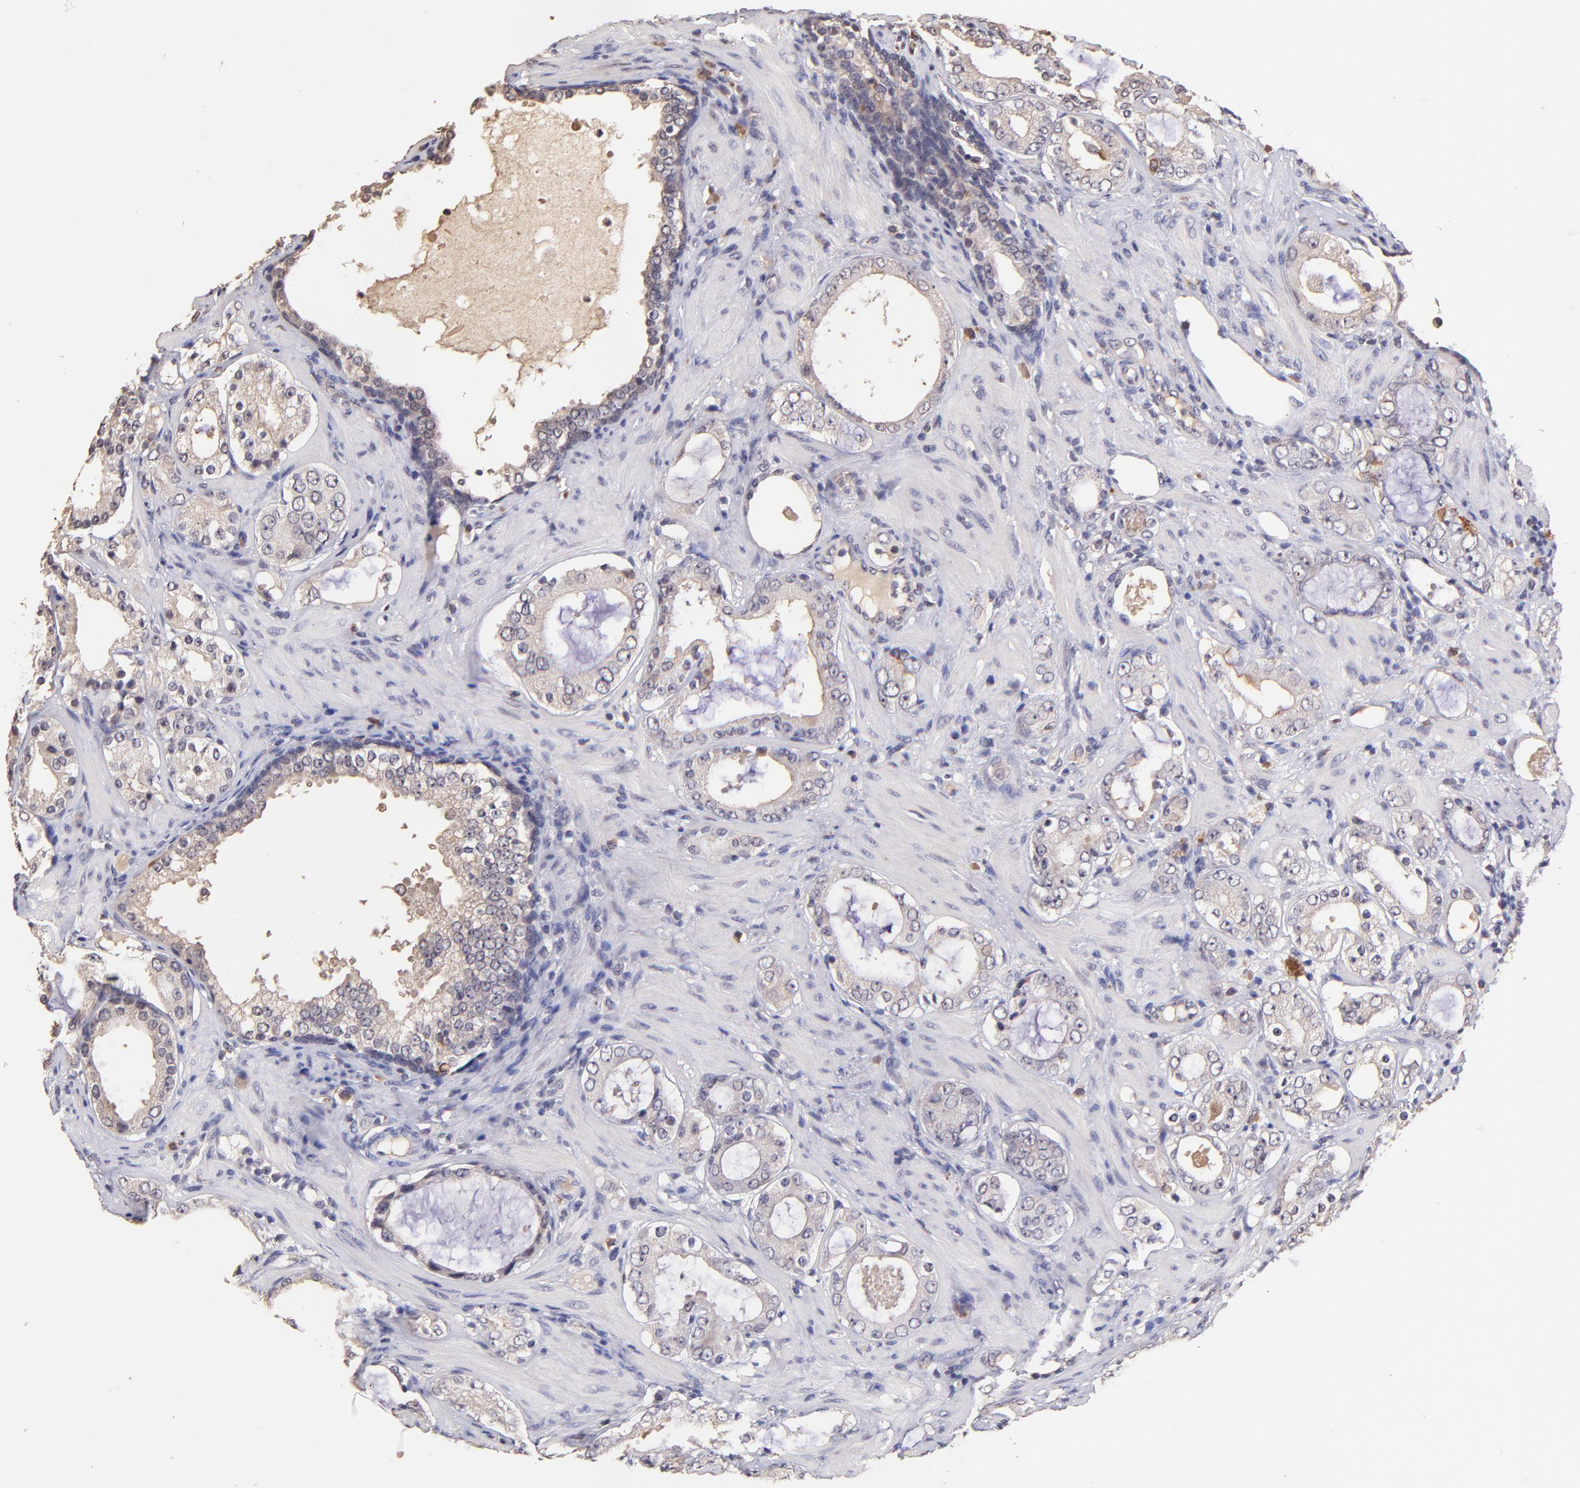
{"staining": {"intensity": "negative", "quantity": "none", "location": "none"}, "tissue": "prostate cancer", "cell_type": "Tumor cells", "image_type": "cancer", "snomed": [{"axis": "morphology", "description": "Adenocarcinoma, Medium grade"}, {"axis": "topography", "description": "Prostate"}], "caption": "The photomicrograph demonstrates no significant expression in tumor cells of prostate adenocarcinoma (medium-grade).", "gene": "RNASEL", "patient": {"sex": "male", "age": 73}}